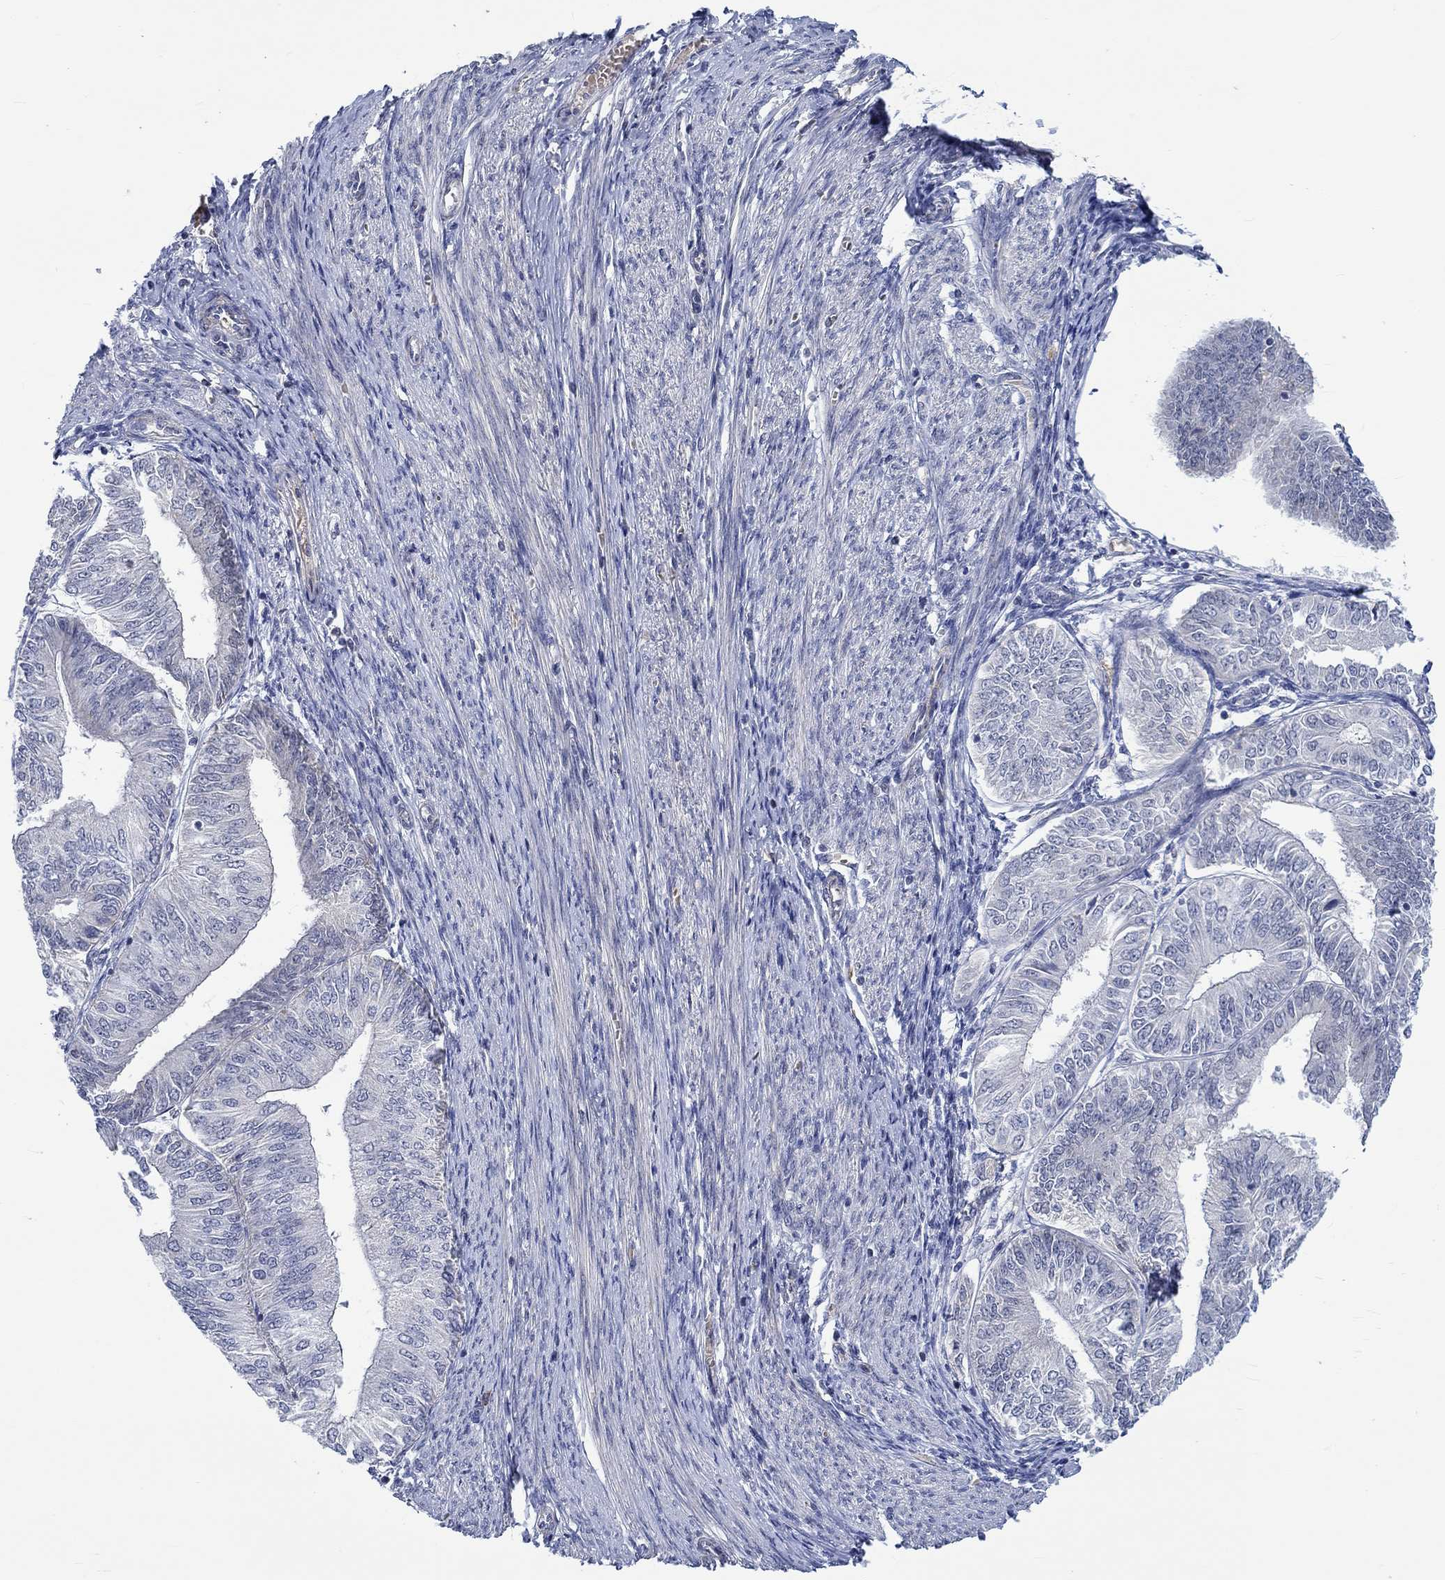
{"staining": {"intensity": "negative", "quantity": "none", "location": "none"}, "tissue": "endometrial cancer", "cell_type": "Tumor cells", "image_type": "cancer", "snomed": [{"axis": "morphology", "description": "Adenocarcinoma, NOS"}, {"axis": "topography", "description": "Endometrium"}], "caption": "There is no significant positivity in tumor cells of endometrial adenocarcinoma. (Brightfield microscopy of DAB (3,3'-diaminobenzidine) immunohistochemistry (IHC) at high magnification).", "gene": "WASF1", "patient": {"sex": "female", "age": 58}}